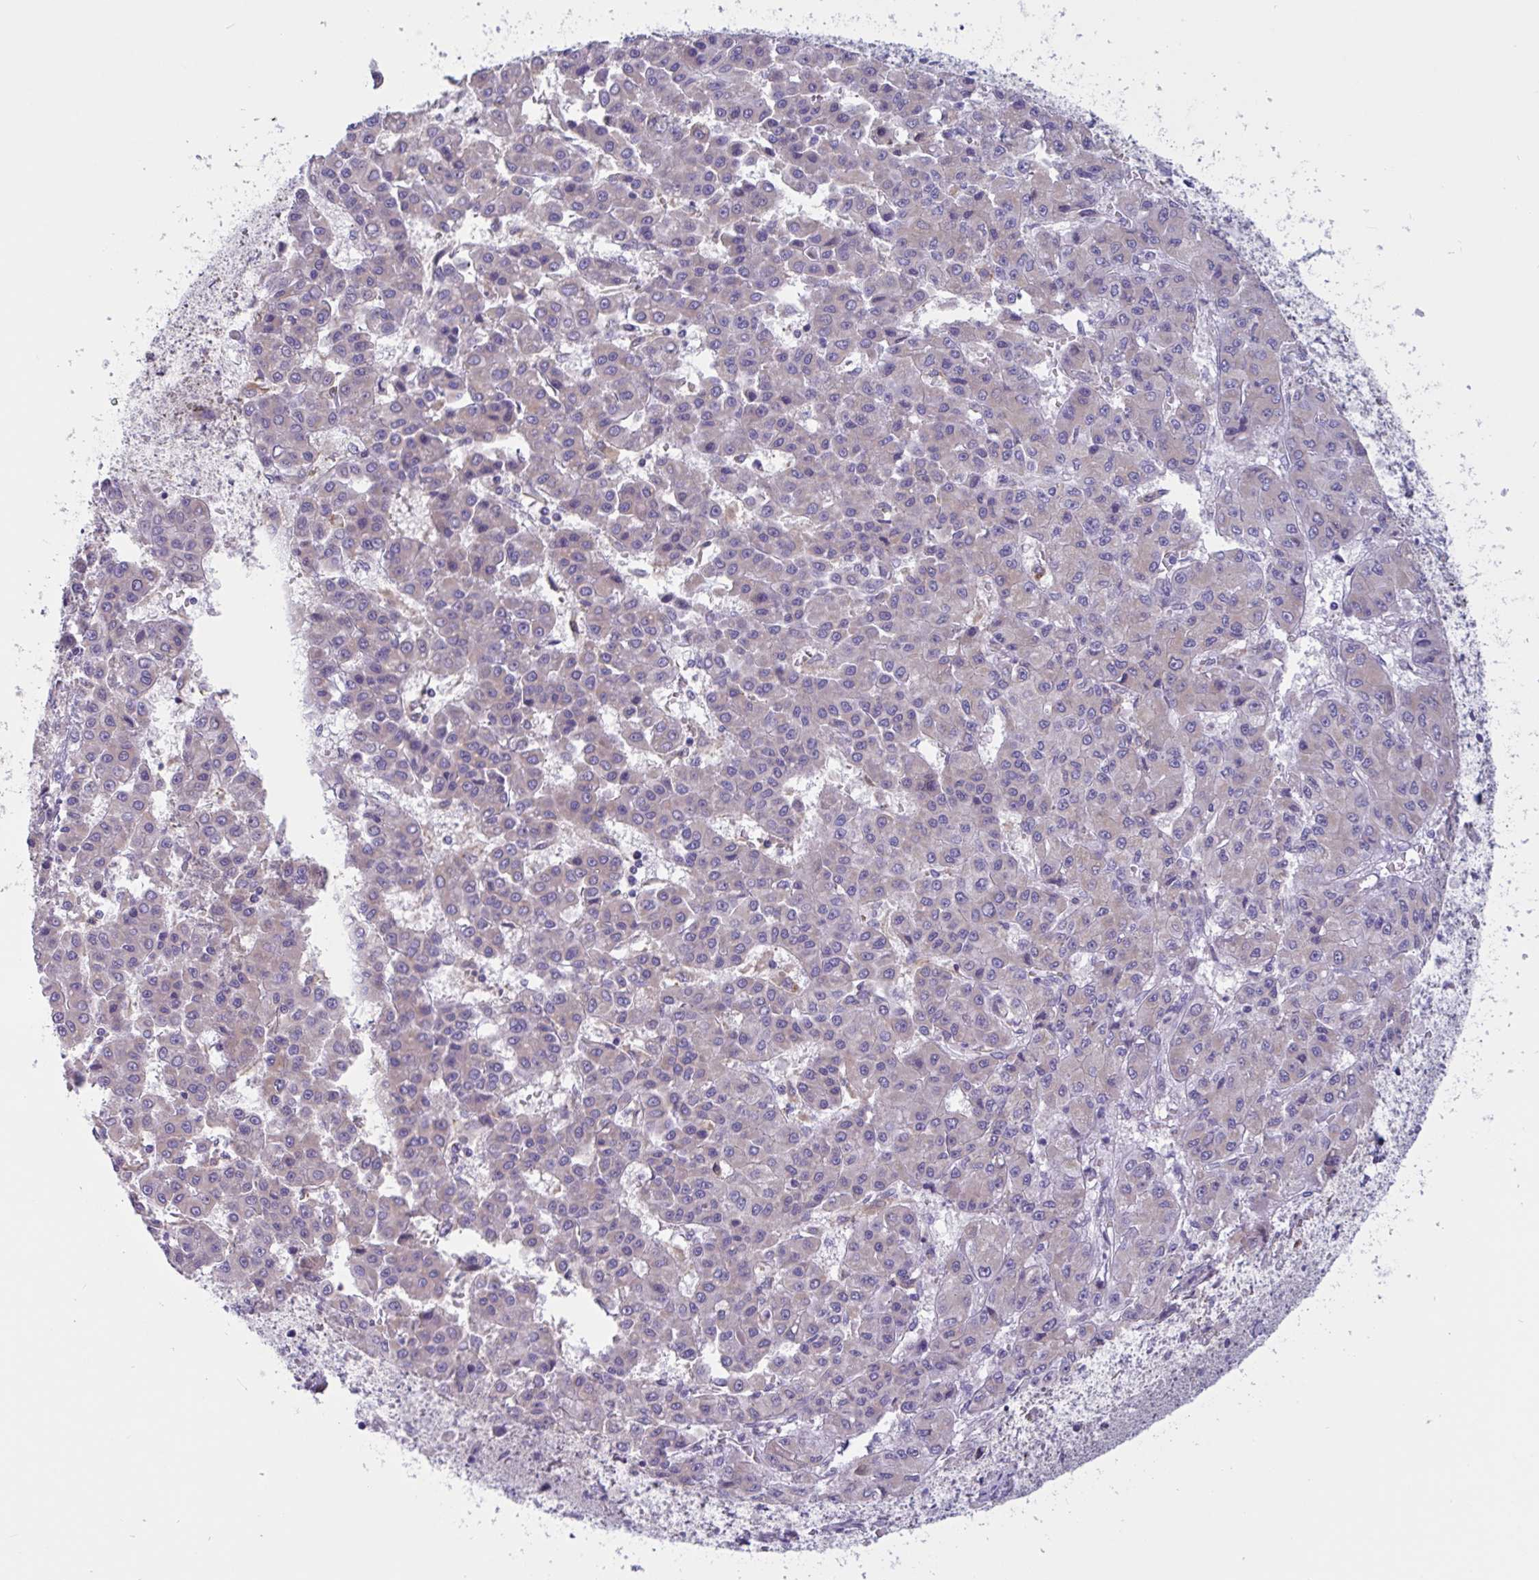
{"staining": {"intensity": "weak", "quantity": "25%-75%", "location": "cytoplasmic/membranous"}, "tissue": "liver cancer", "cell_type": "Tumor cells", "image_type": "cancer", "snomed": [{"axis": "morphology", "description": "Carcinoma, Hepatocellular, NOS"}, {"axis": "topography", "description": "Liver"}], "caption": "A low amount of weak cytoplasmic/membranous expression is appreciated in approximately 25%-75% of tumor cells in liver hepatocellular carcinoma tissue. The staining is performed using DAB (3,3'-diaminobenzidine) brown chromogen to label protein expression. The nuclei are counter-stained blue using hematoxylin.", "gene": "OXLD1", "patient": {"sex": "male", "age": 70}}